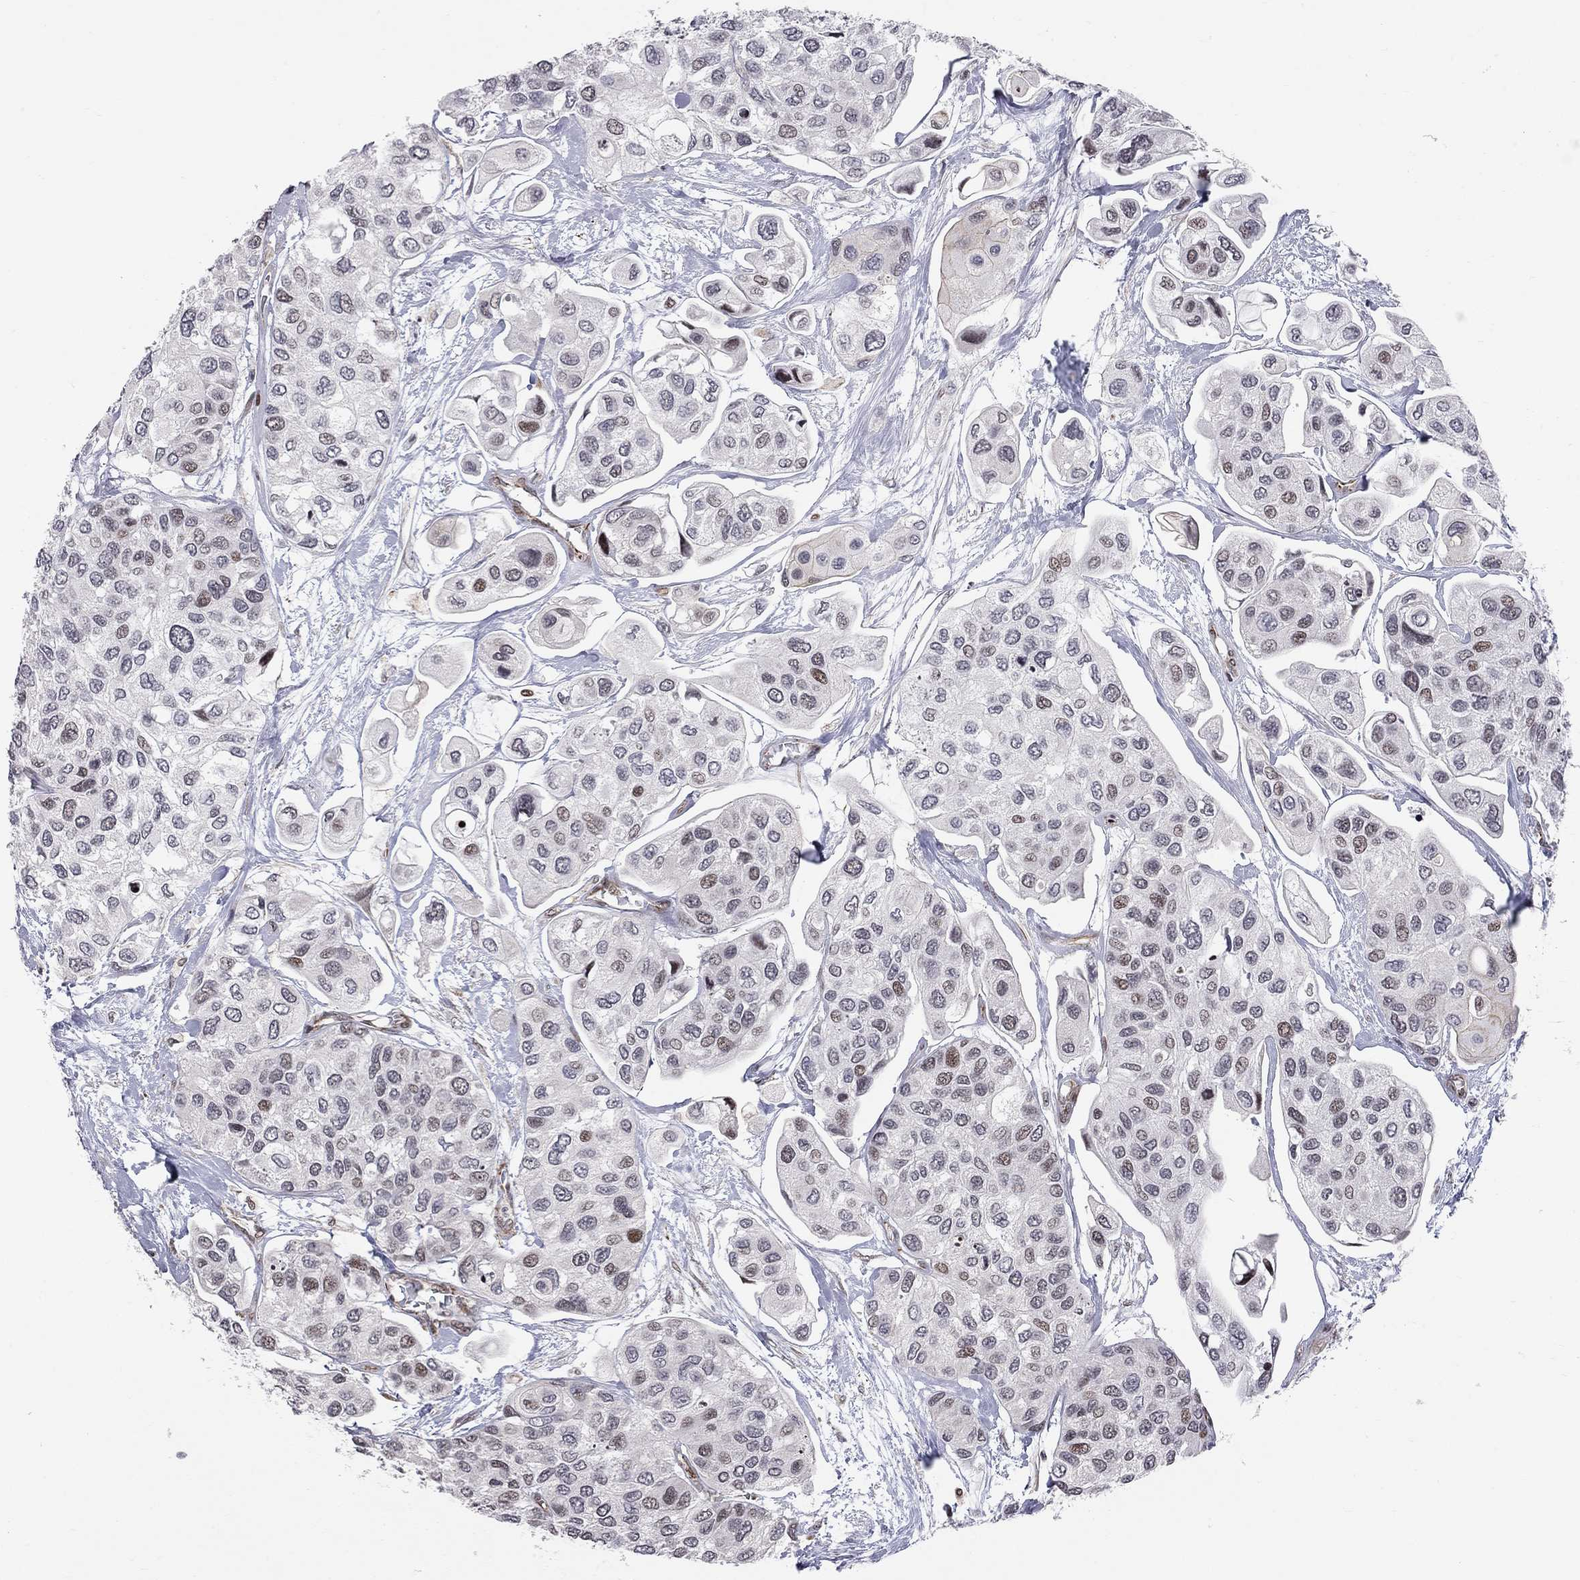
{"staining": {"intensity": "weak", "quantity": "<25%", "location": "nuclear"}, "tissue": "urothelial cancer", "cell_type": "Tumor cells", "image_type": "cancer", "snomed": [{"axis": "morphology", "description": "Urothelial carcinoma, High grade"}, {"axis": "topography", "description": "Urinary bladder"}], "caption": "IHC histopathology image of neoplastic tissue: human urothelial carcinoma (high-grade) stained with DAB (3,3'-diaminobenzidine) displays no significant protein expression in tumor cells. The staining was performed using DAB to visualize the protein expression in brown, while the nuclei were stained in blue with hematoxylin (Magnification: 20x).", "gene": "MTNR1B", "patient": {"sex": "male", "age": 77}}